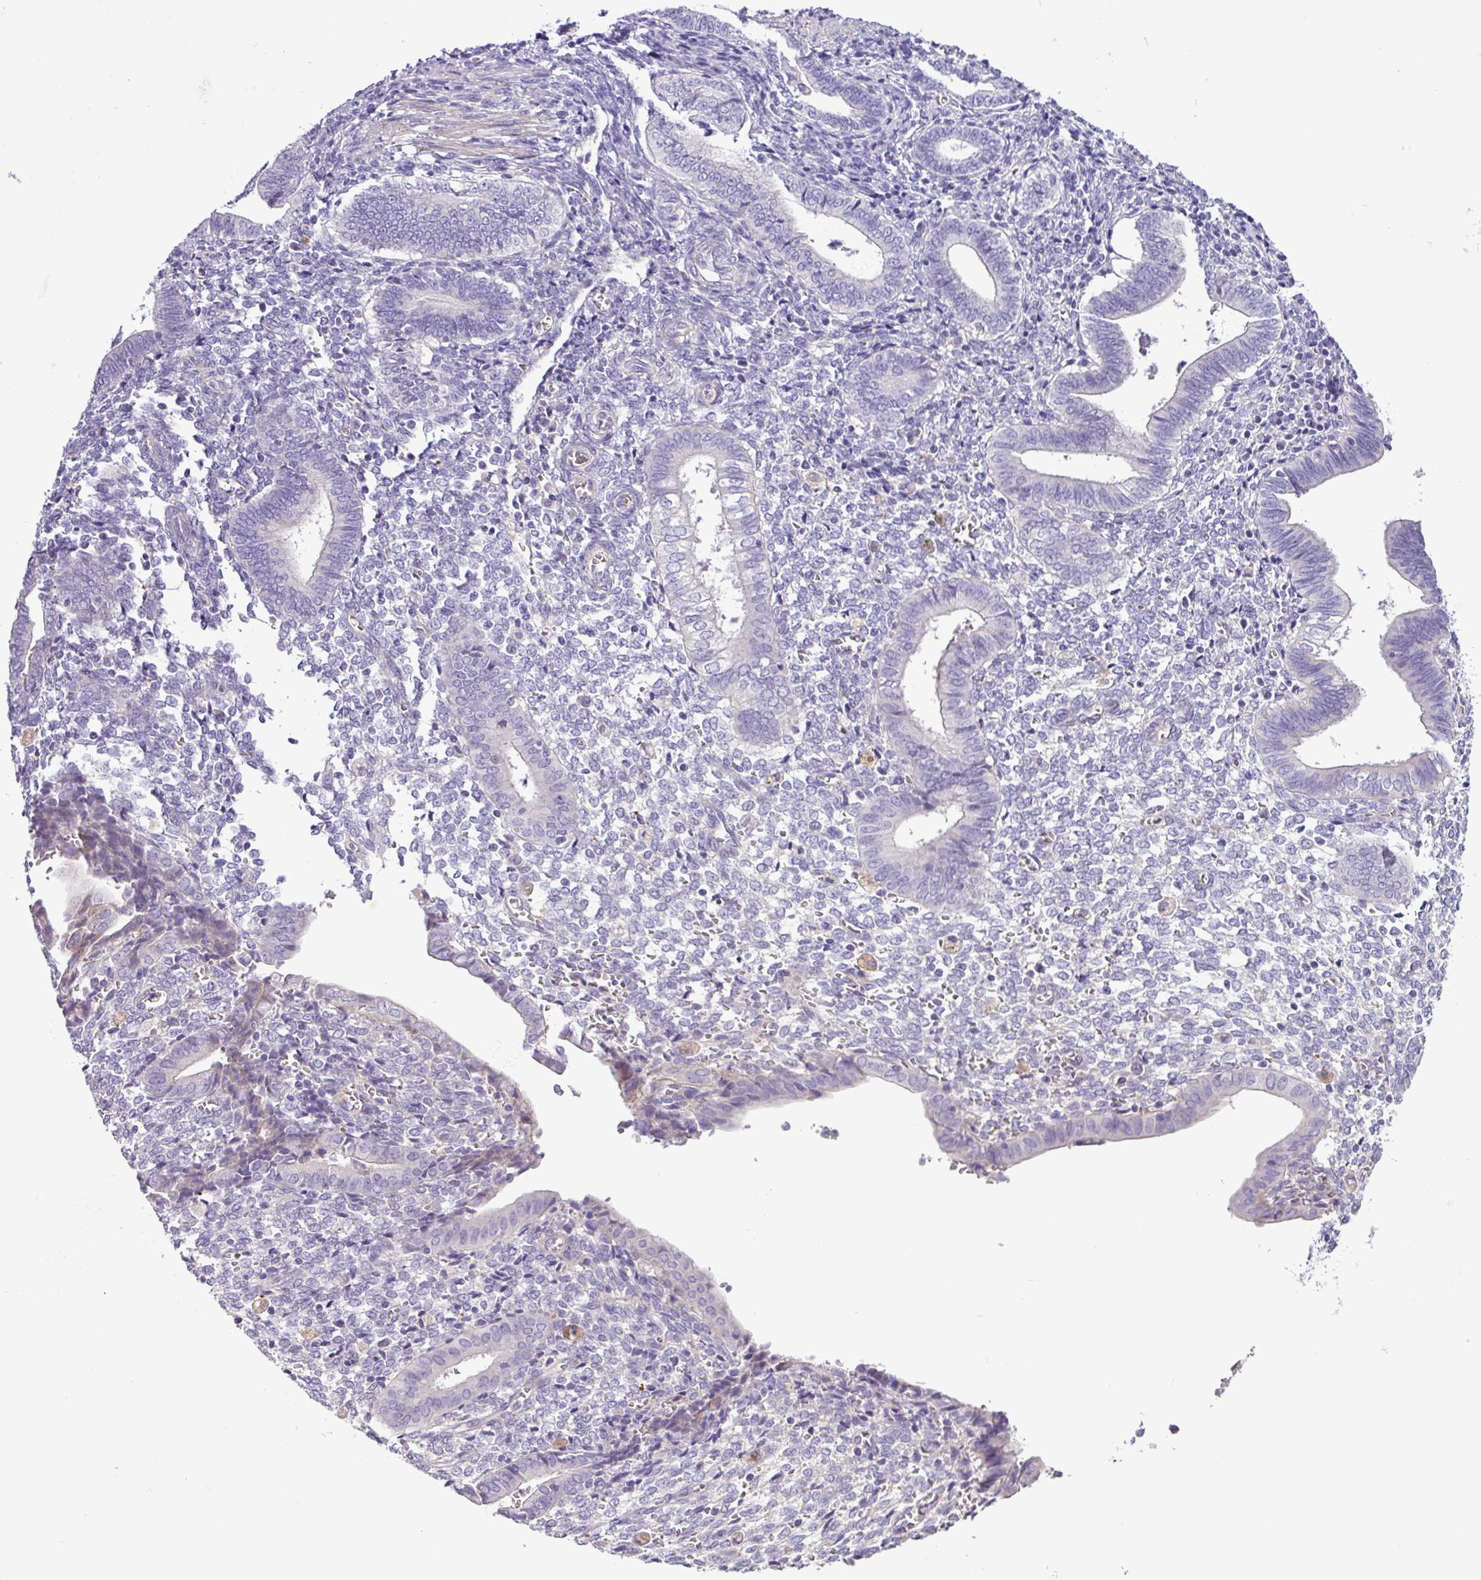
{"staining": {"intensity": "negative", "quantity": "none", "location": "none"}, "tissue": "endometrium", "cell_type": "Cells in endometrial stroma", "image_type": "normal", "snomed": [{"axis": "morphology", "description": "Normal tissue, NOS"}, {"axis": "topography", "description": "Other"}, {"axis": "topography", "description": "Endometrium"}], "caption": "DAB (3,3'-diaminobenzidine) immunohistochemical staining of normal endometrium shows no significant expression in cells in endometrial stroma.", "gene": "C11orf91", "patient": {"sex": "female", "age": 44}}